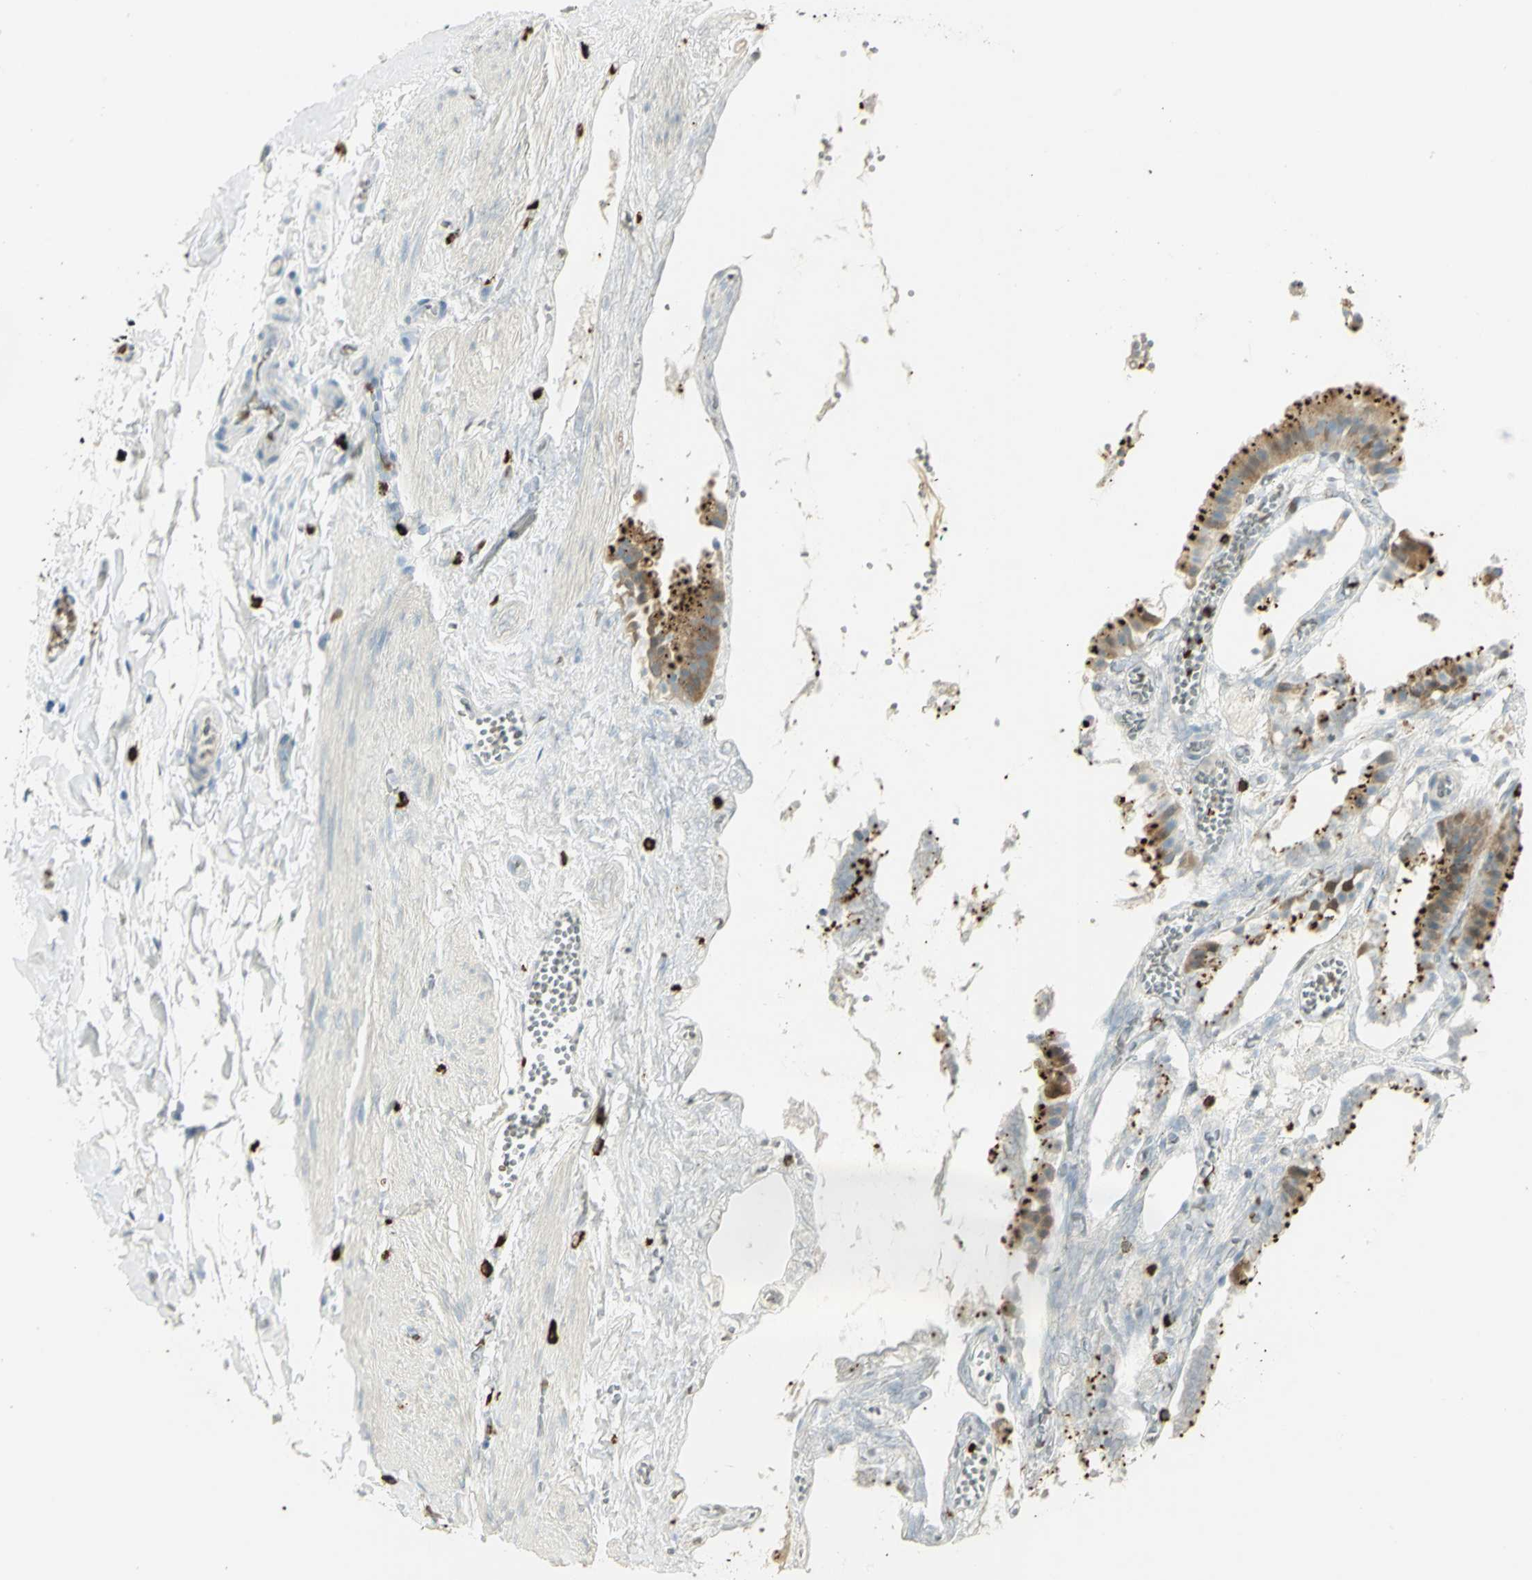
{"staining": {"intensity": "strong", "quantity": "25%-75%", "location": "cytoplasmic/membranous"}, "tissue": "gallbladder", "cell_type": "Glandular cells", "image_type": "normal", "snomed": [{"axis": "morphology", "description": "Normal tissue, NOS"}, {"axis": "topography", "description": "Gallbladder"}], "caption": "Immunohistochemical staining of normal gallbladder shows strong cytoplasmic/membranous protein staining in approximately 25%-75% of glandular cells.", "gene": "ARSA", "patient": {"sex": "female", "age": 63}}